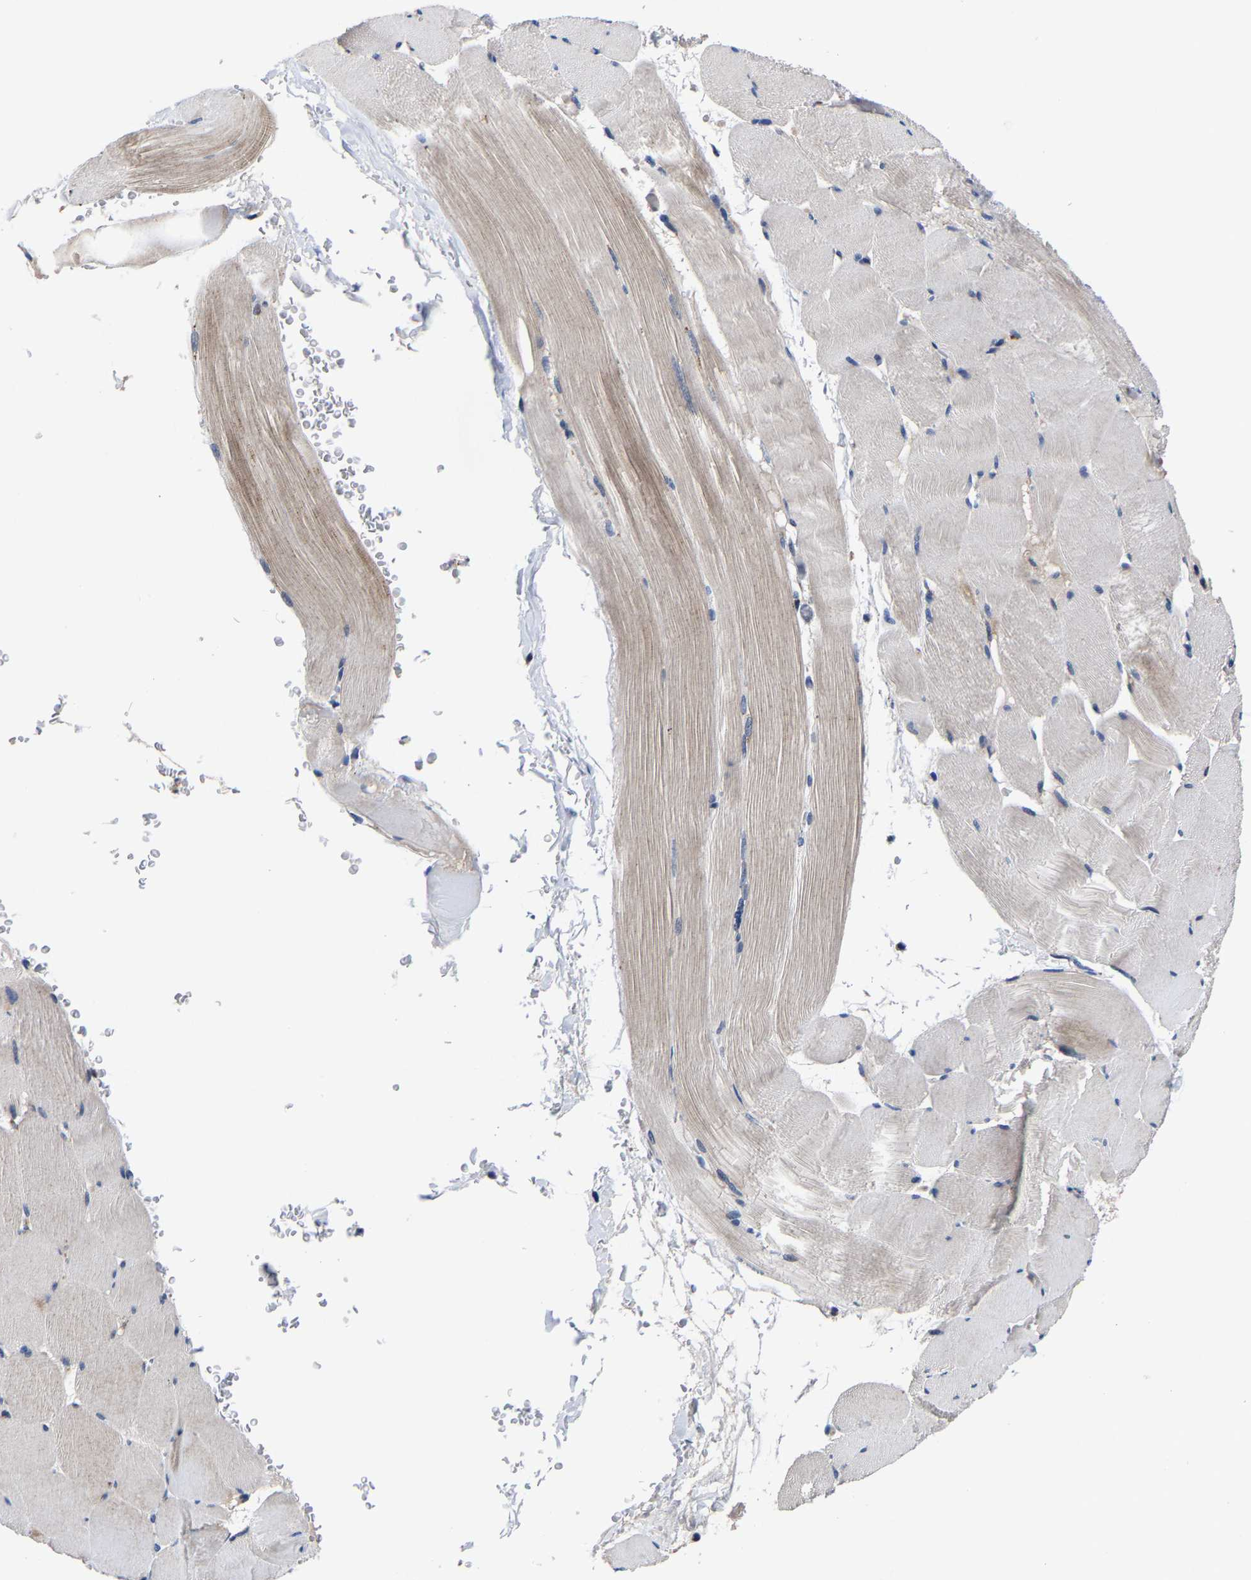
{"staining": {"intensity": "weak", "quantity": "<25%", "location": "cytoplasmic/membranous"}, "tissue": "skeletal muscle", "cell_type": "Myocytes", "image_type": "normal", "snomed": [{"axis": "morphology", "description": "Normal tissue, NOS"}, {"axis": "topography", "description": "Skeletal muscle"}], "caption": "Immunohistochemistry (IHC) micrograph of unremarkable skeletal muscle: skeletal muscle stained with DAB (3,3'-diaminobenzidine) shows no significant protein expression in myocytes. (Immunohistochemistry, brightfield microscopy, high magnification).", "gene": "SLC12A2", "patient": {"sex": "male", "age": 62}}